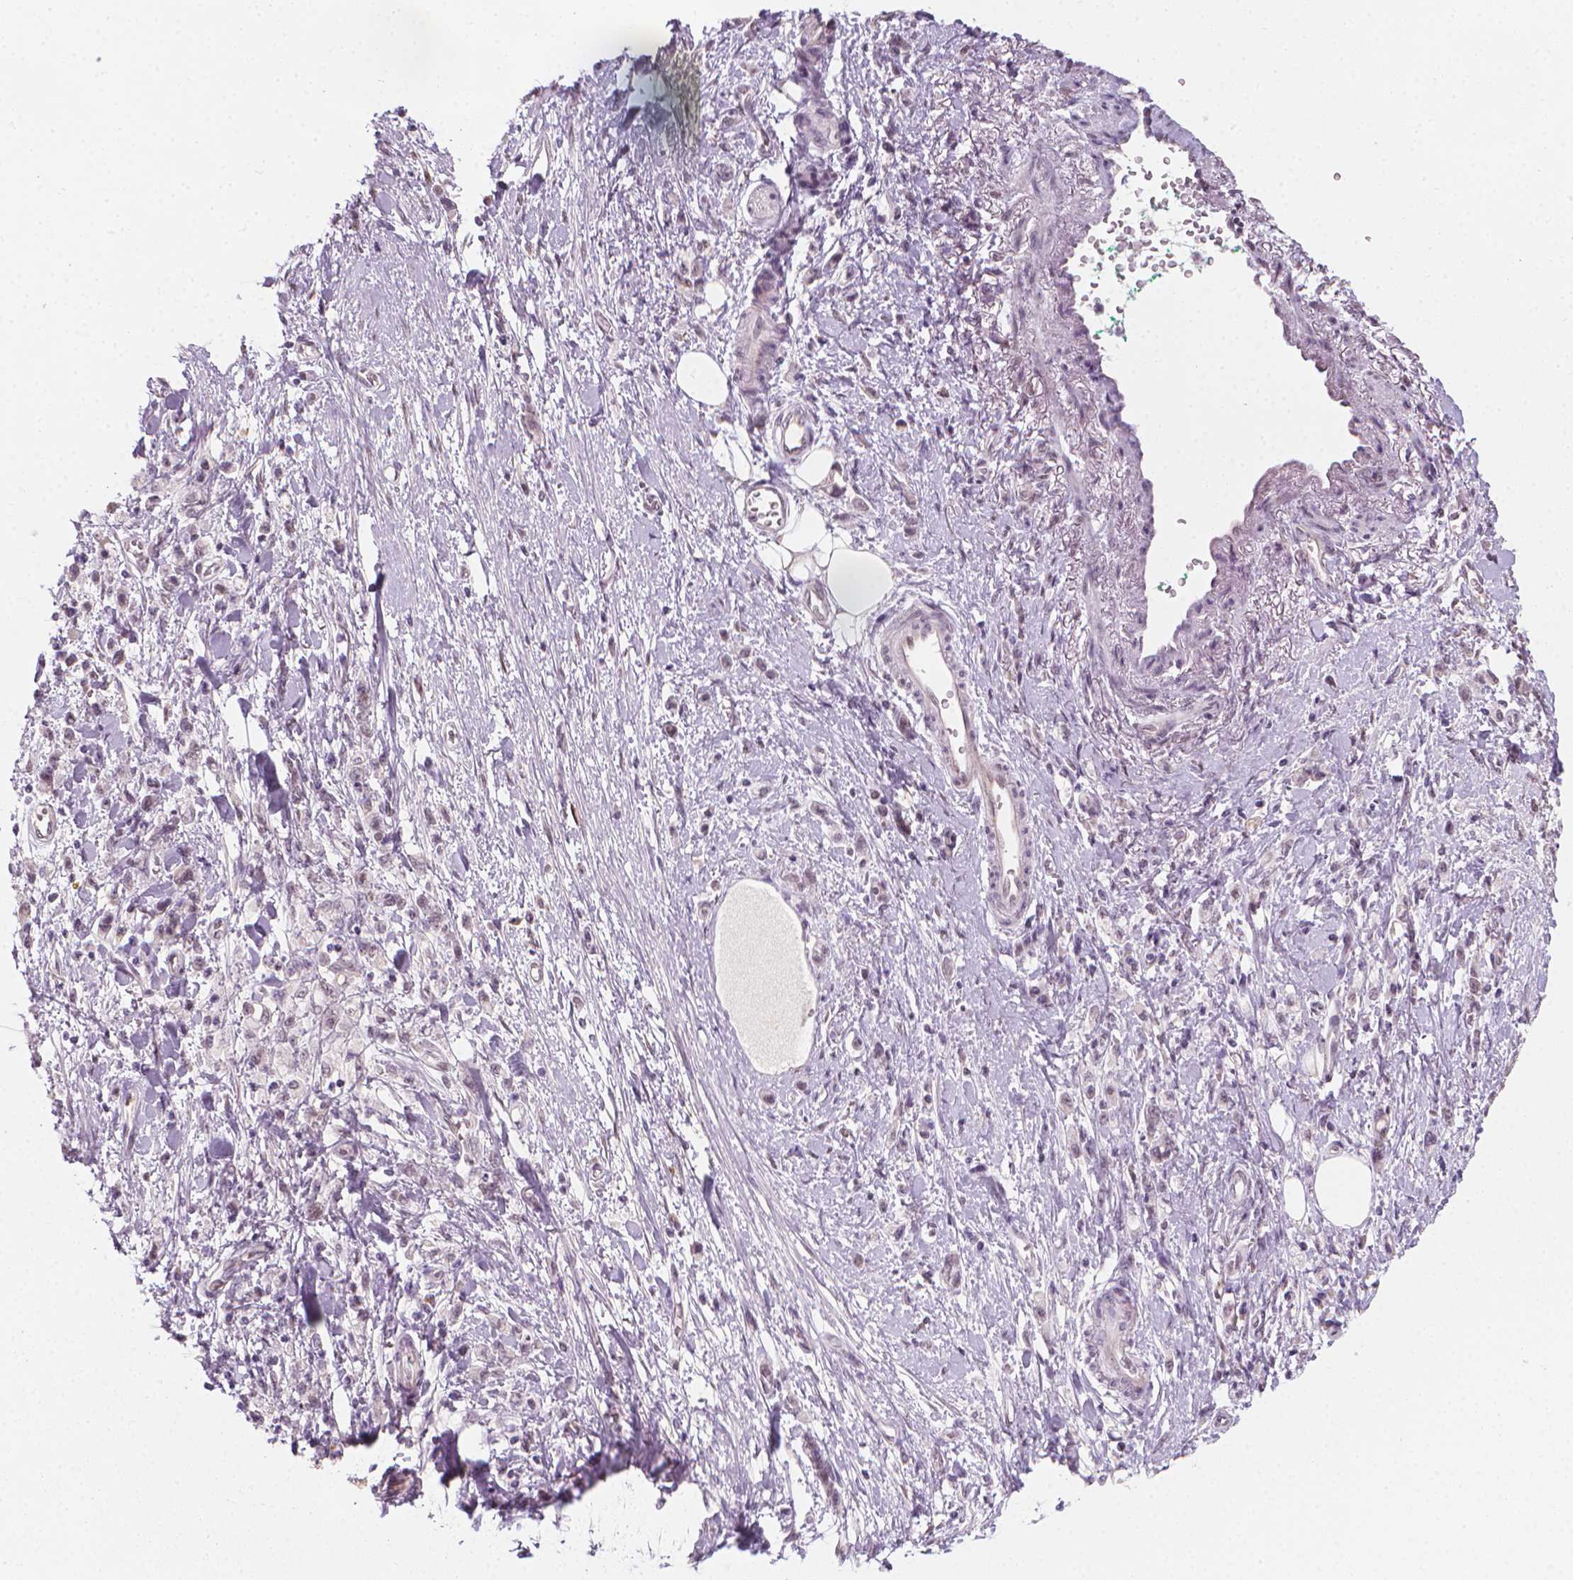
{"staining": {"intensity": "negative", "quantity": "none", "location": "none"}, "tissue": "stomach cancer", "cell_type": "Tumor cells", "image_type": "cancer", "snomed": [{"axis": "morphology", "description": "Adenocarcinoma, NOS"}, {"axis": "topography", "description": "Stomach"}], "caption": "Immunohistochemical staining of human stomach adenocarcinoma demonstrates no significant positivity in tumor cells. (Stains: DAB (3,3'-diaminobenzidine) IHC with hematoxylin counter stain, Microscopy: brightfield microscopy at high magnification).", "gene": "CDKN1C", "patient": {"sex": "male", "age": 77}}